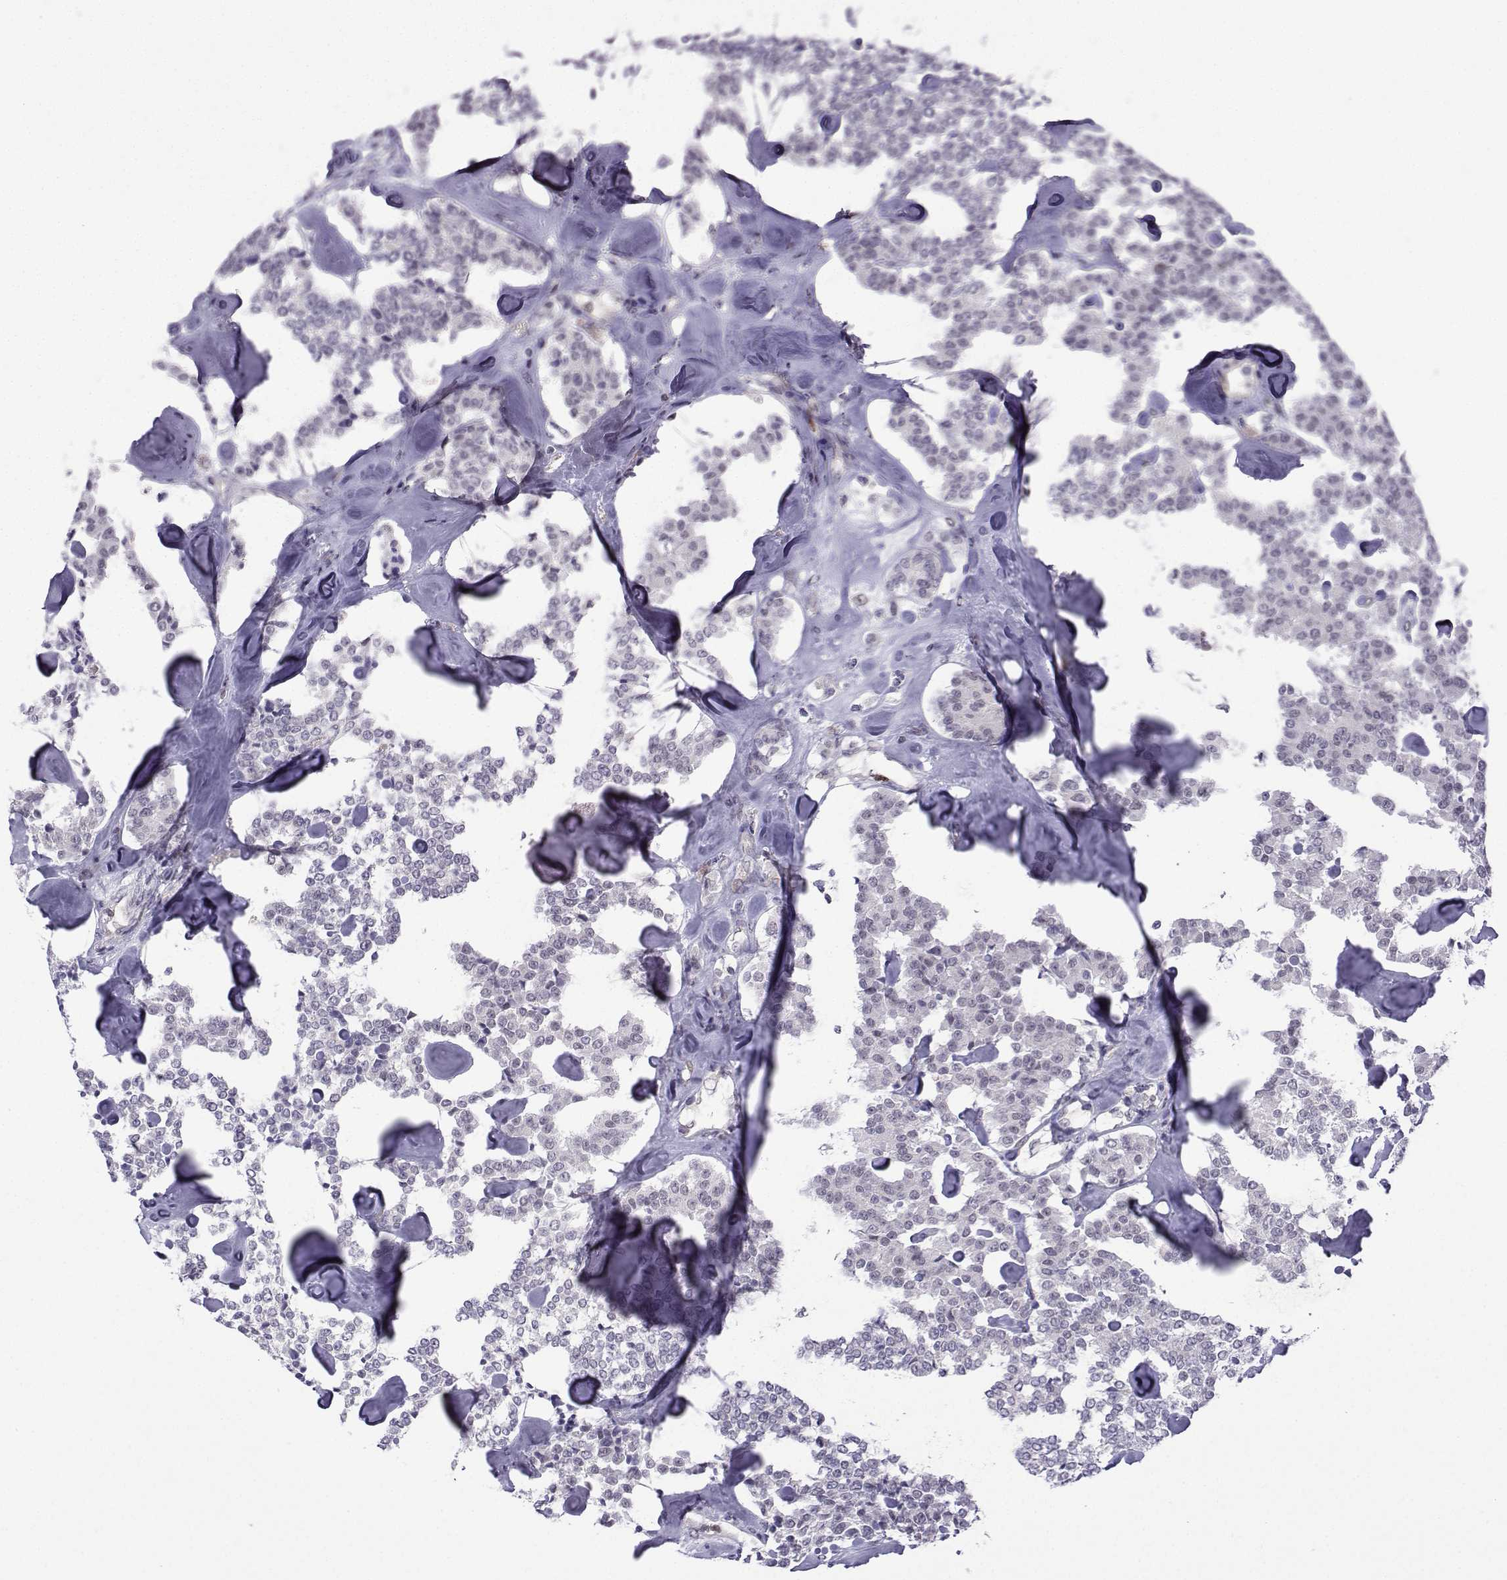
{"staining": {"intensity": "weak", "quantity": "<25%", "location": "nuclear"}, "tissue": "carcinoid", "cell_type": "Tumor cells", "image_type": "cancer", "snomed": [{"axis": "morphology", "description": "Carcinoid, malignant, NOS"}, {"axis": "topography", "description": "Pancreas"}], "caption": "The micrograph demonstrates no significant staining in tumor cells of malignant carcinoid.", "gene": "INCENP", "patient": {"sex": "male", "age": 41}}